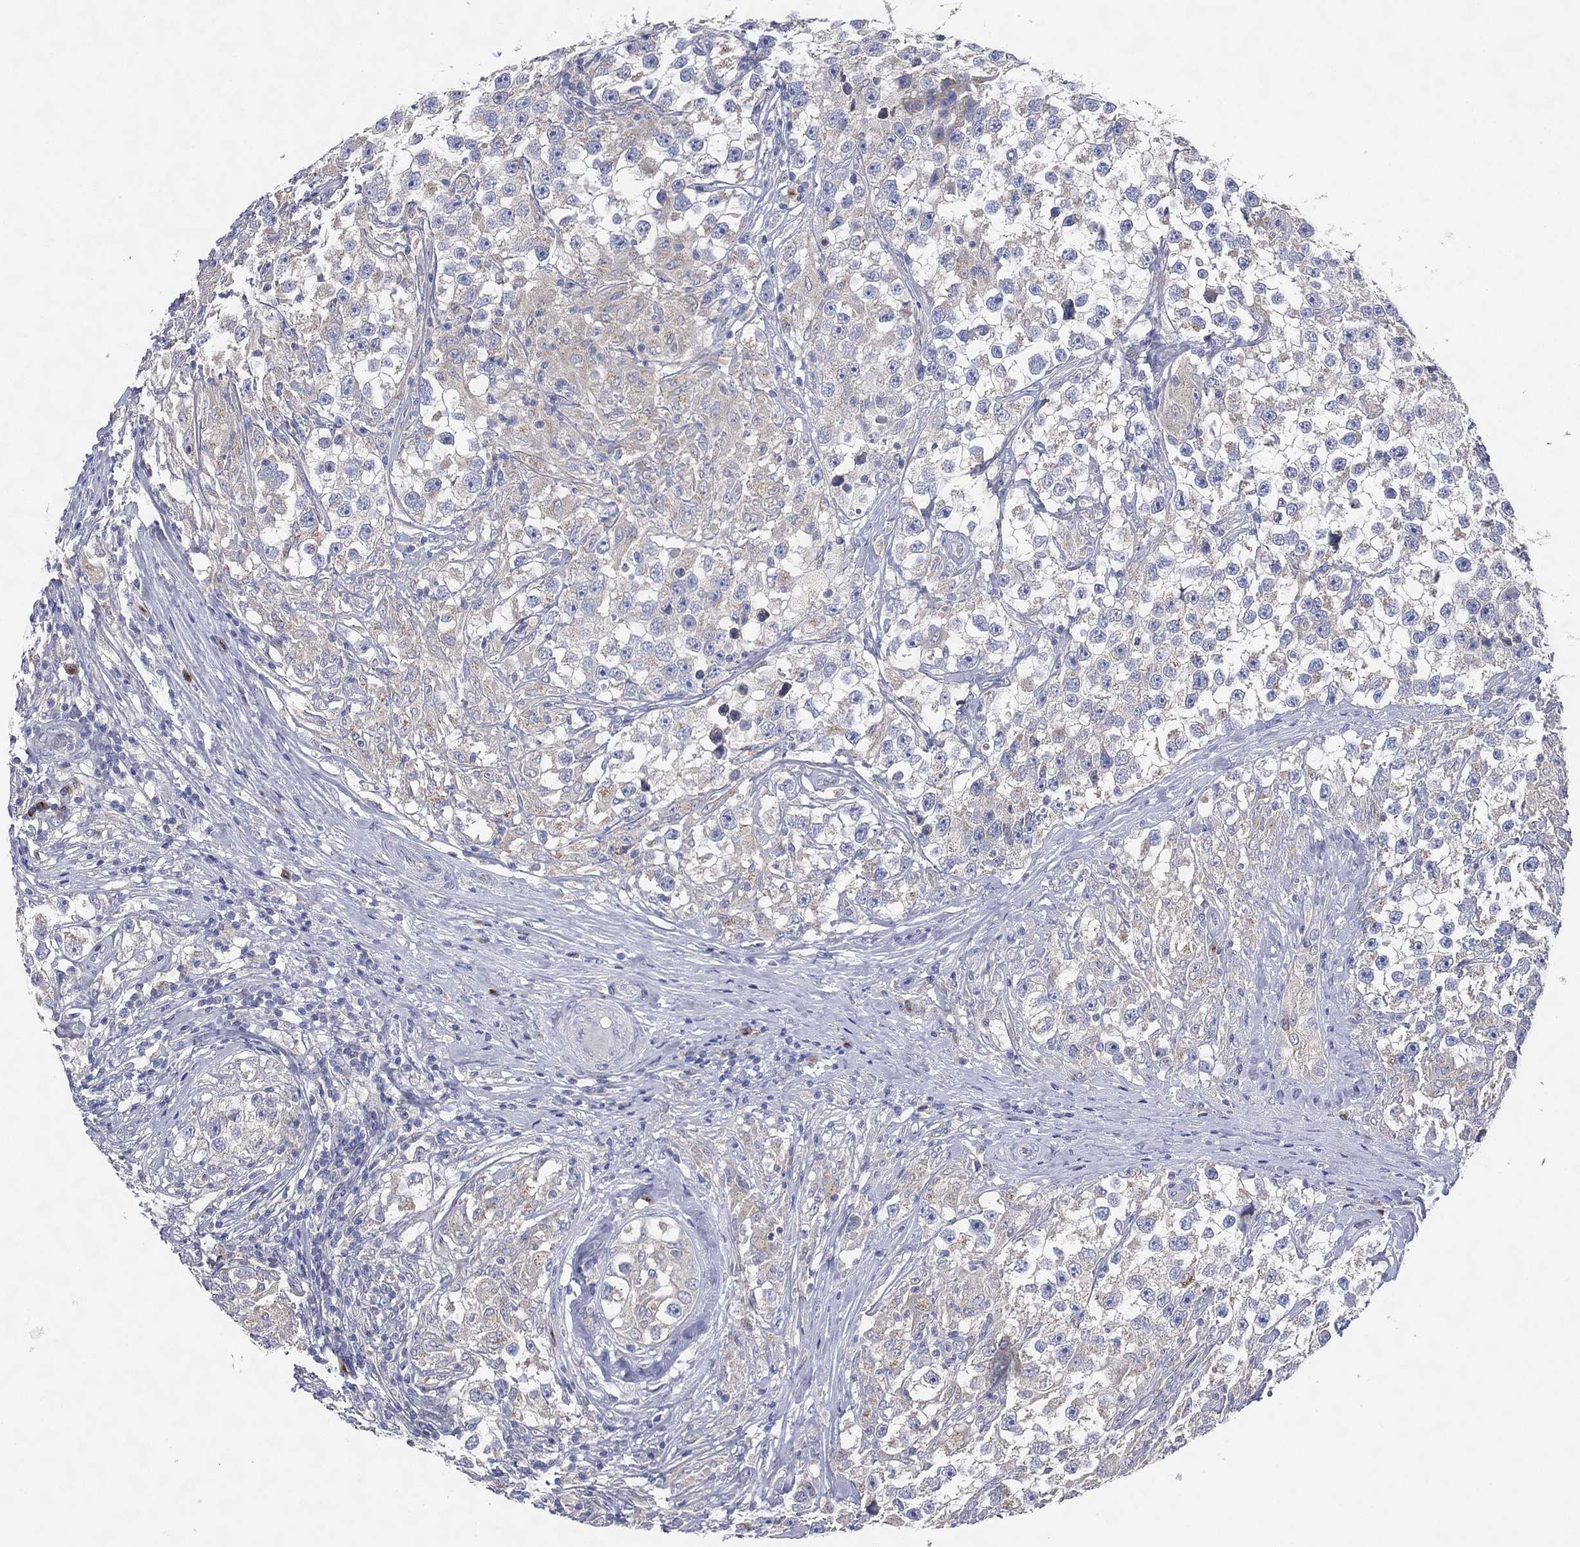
{"staining": {"intensity": "negative", "quantity": "none", "location": "none"}, "tissue": "testis cancer", "cell_type": "Tumor cells", "image_type": "cancer", "snomed": [{"axis": "morphology", "description": "Seminoma, NOS"}, {"axis": "topography", "description": "Testis"}], "caption": "This micrograph is of testis cancer (seminoma) stained with immunohistochemistry (IHC) to label a protein in brown with the nuclei are counter-stained blue. There is no positivity in tumor cells.", "gene": "ATP8A2", "patient": {"sex": "male", "age": 46}}